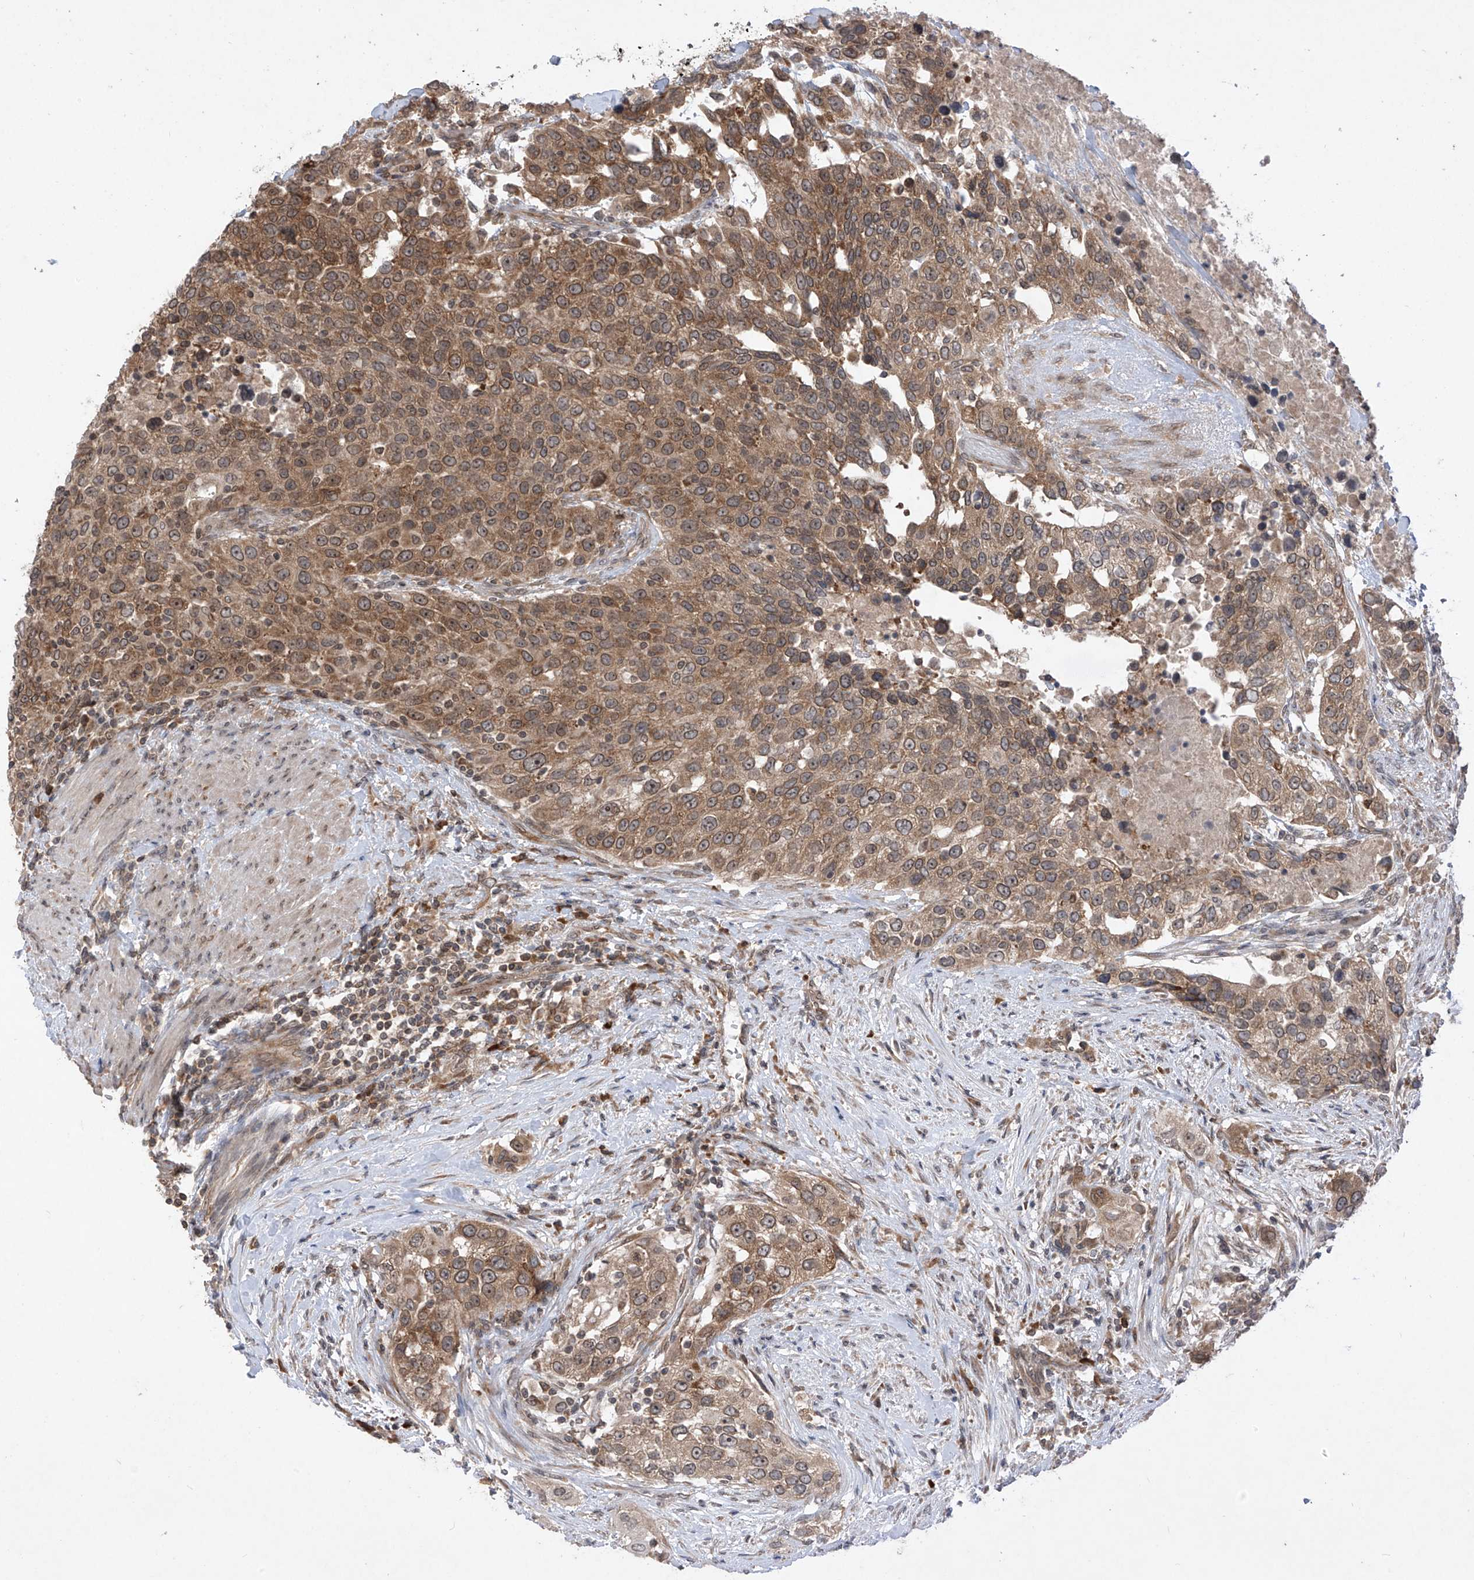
{"staining": {"intensity": "moderate", "quantity": ">75%", "location": "cytoplasmic/membranous"}, "tissue": "urothelial cancer", "cell_type": "Tumor cells", "image_type": "cancer", "snomed": [{"axis": "morphology", "description": "Urothelial carcinoma, High grade"}, {"axis": "topography", "description": "Urinary bladder"}], "caption": "High-power microscopy captured an immunohistochemistry (IHC) histopathology image of high-grade urothelial carcinoma, revealing moderate cytoplasmic/membranous staining in about >75% of tumor cells.", "gene": "RPL34", "patient": {"sex": "female", "age": 80}}